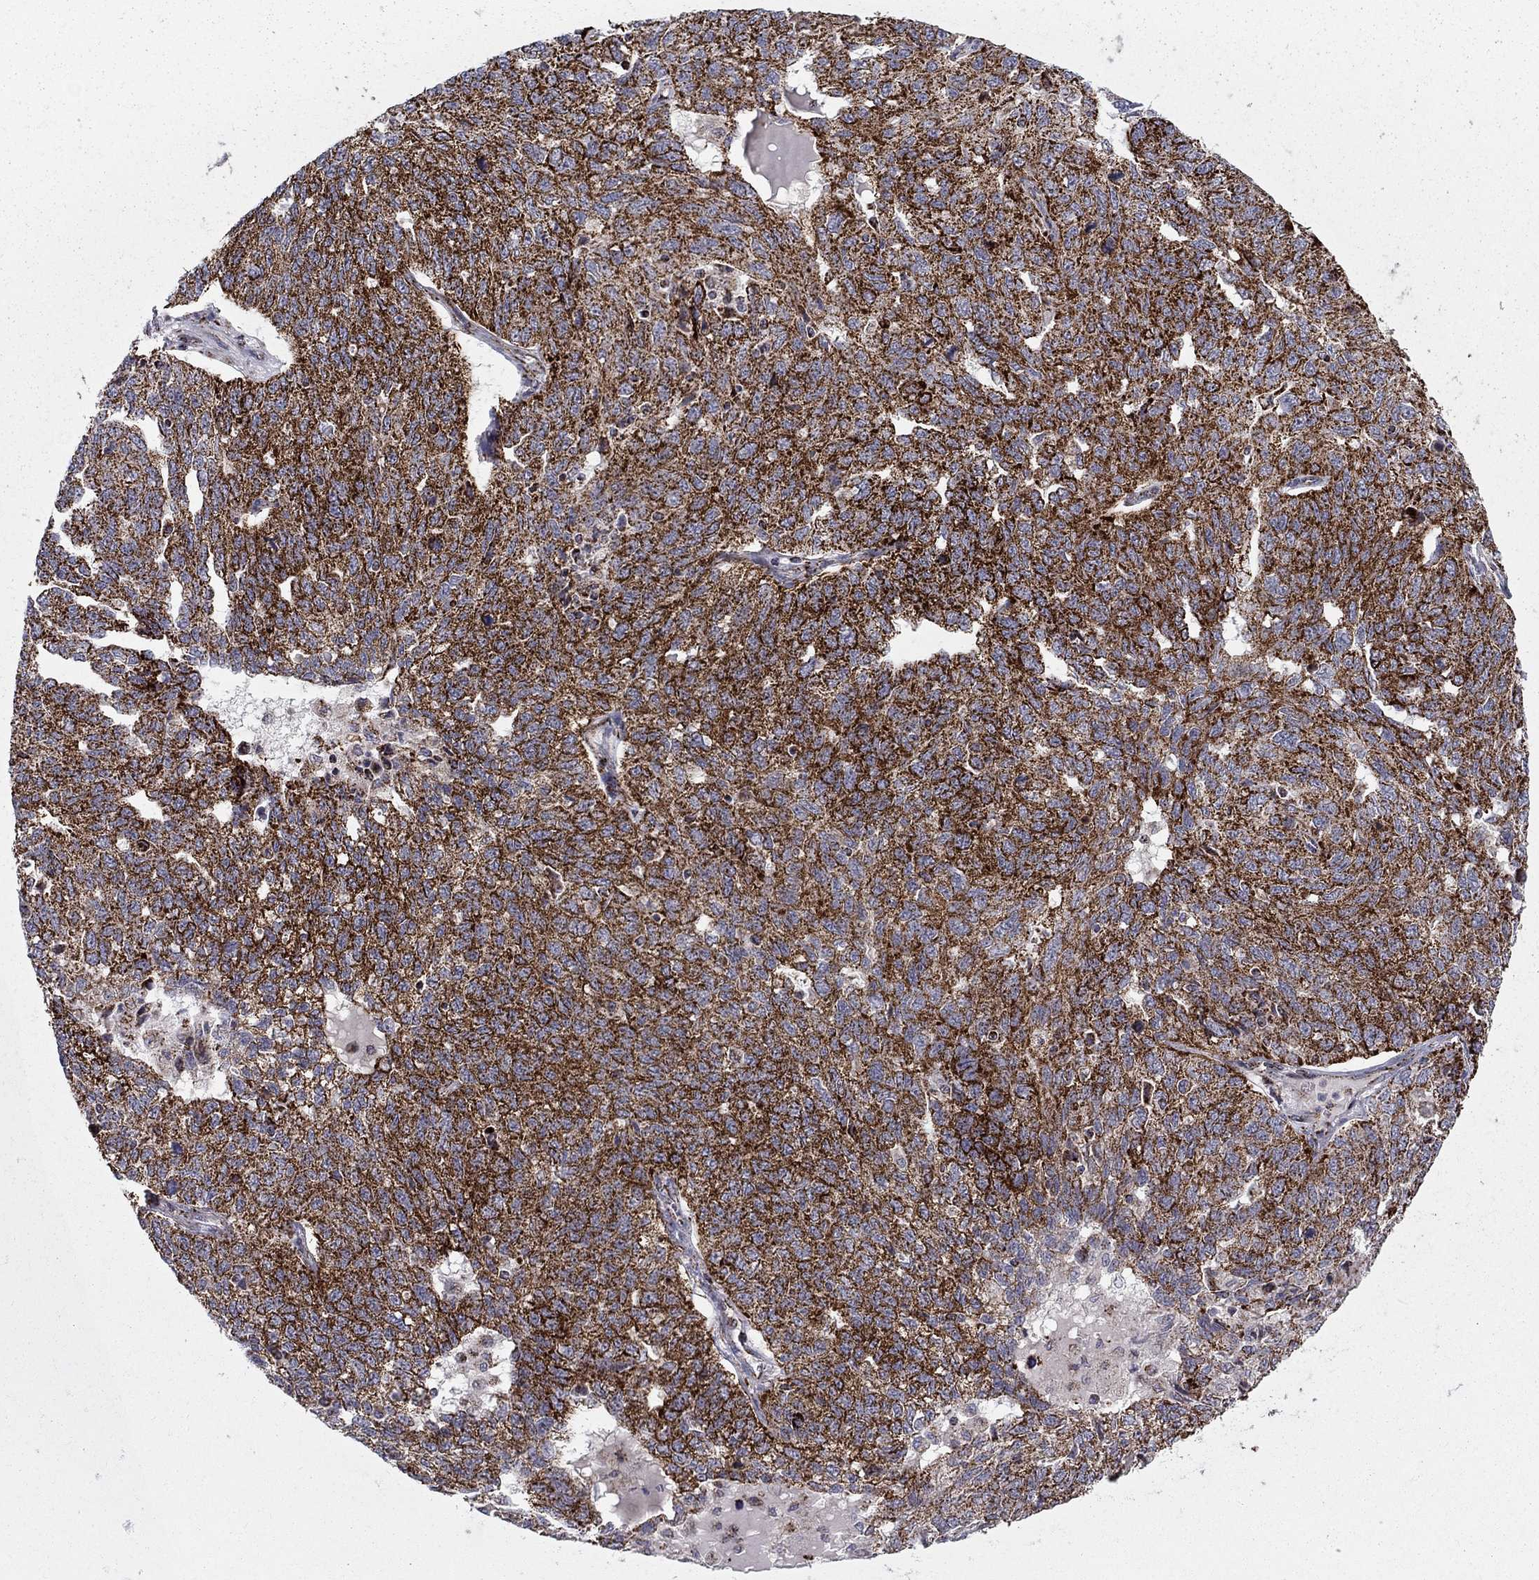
{"staining": {"intensity": "strong", "quantity": ">75%", "location": "cytoplasmic/membranous"}, "tissue": "ovarian cancer", "cell_type": "Tumor cells", "image_type": "cancer", "snomed": [{"axis": "morphology", "description": "Cystadenocarcinoma, serous, NOS"}, {"axis": "topography", "description": "Ovary"}], "caption": "A high amount of strong cytoplasmic/membranous staining is present in approximately >75% of tumor cells in ovarian serous cystadenocarcinoma tissue.", "gene": "ALDH1B1", "patient": {"sex": "female", "age": 71}}